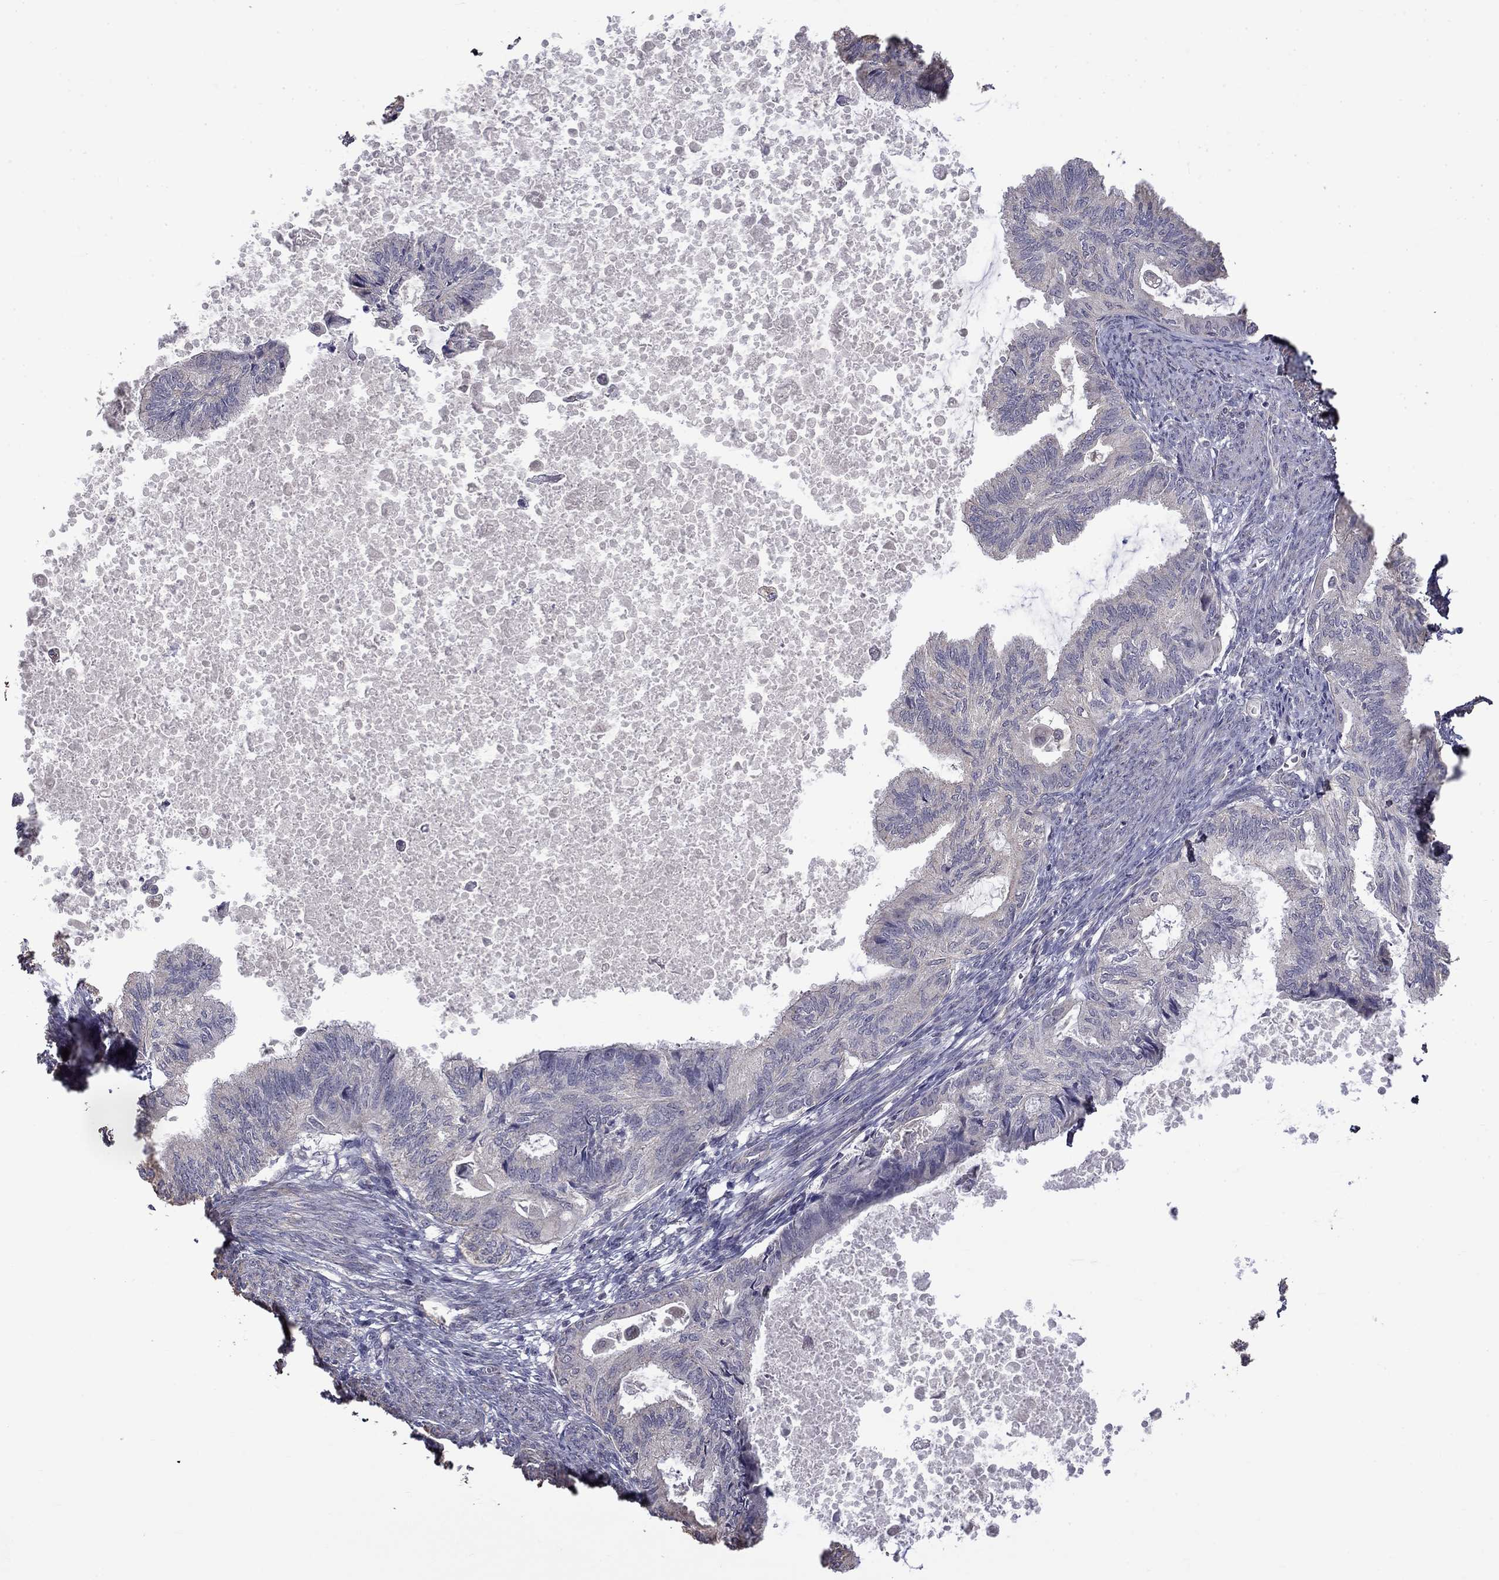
{"staining": {"intensity": "negative", "quantity": "none", "location": "none"}, "tissue": "endometrial cancer", "cell_type": "Tumor cells", "image_type": "cancer", "snomed": [{"axis": "morphology", "description": "Adenocarcinoma, NOS"}, {"axis": "topography", "description": "Endometrium"}], "caption": "The photomicrograph reveals no significant expression in tumor cells of endometrial cancer (adenocarcinoma). (DAB IHC visualized using brightfield microscopy, high magnification).", "gene": "SLC39A14", "patient": {"sex": "female", "age": 86}}